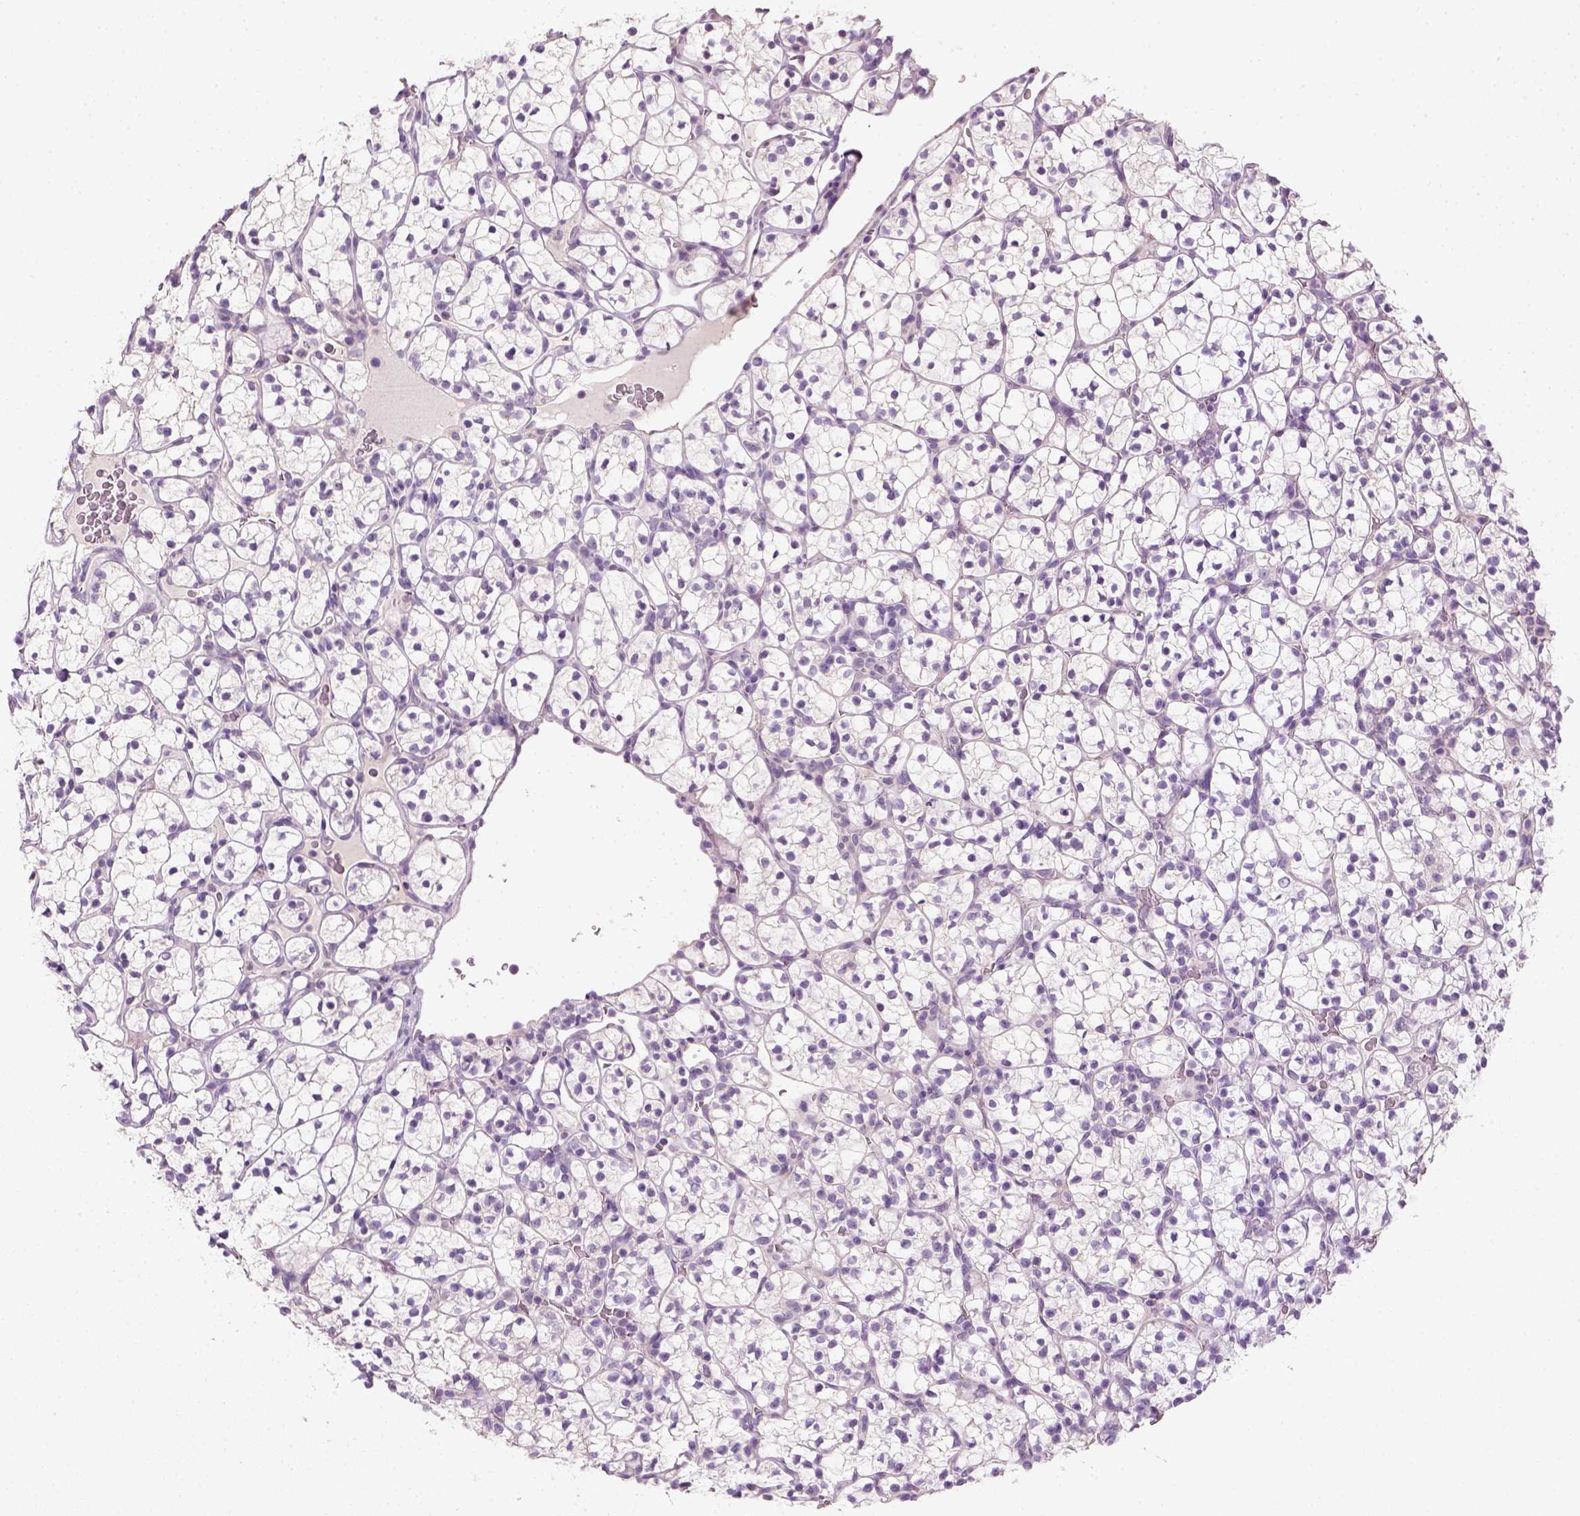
{"staining": {"intensity": "negative", "quantity": "none", "location": "none"}, "tissue": "renal cancer", "cell_type": "Tumor cells", "image_type": "cancer", "snomed": [{"axis": "morphology", "description": "Adenocarcinoma, NOS"}, {"axis": "topography", "description": "Kidney"}], "caption": "Immunohistochemistry (IHC) histopathology image of neoplastic tissue: human renal adenocarcinoma stained with DAB reveals no significant protein expression in tumor cells. (DAB immunohistochemistry (IHC), high magnification).", "gene": "NUDT6", "patient": {"sex": "female", "age": 89}}